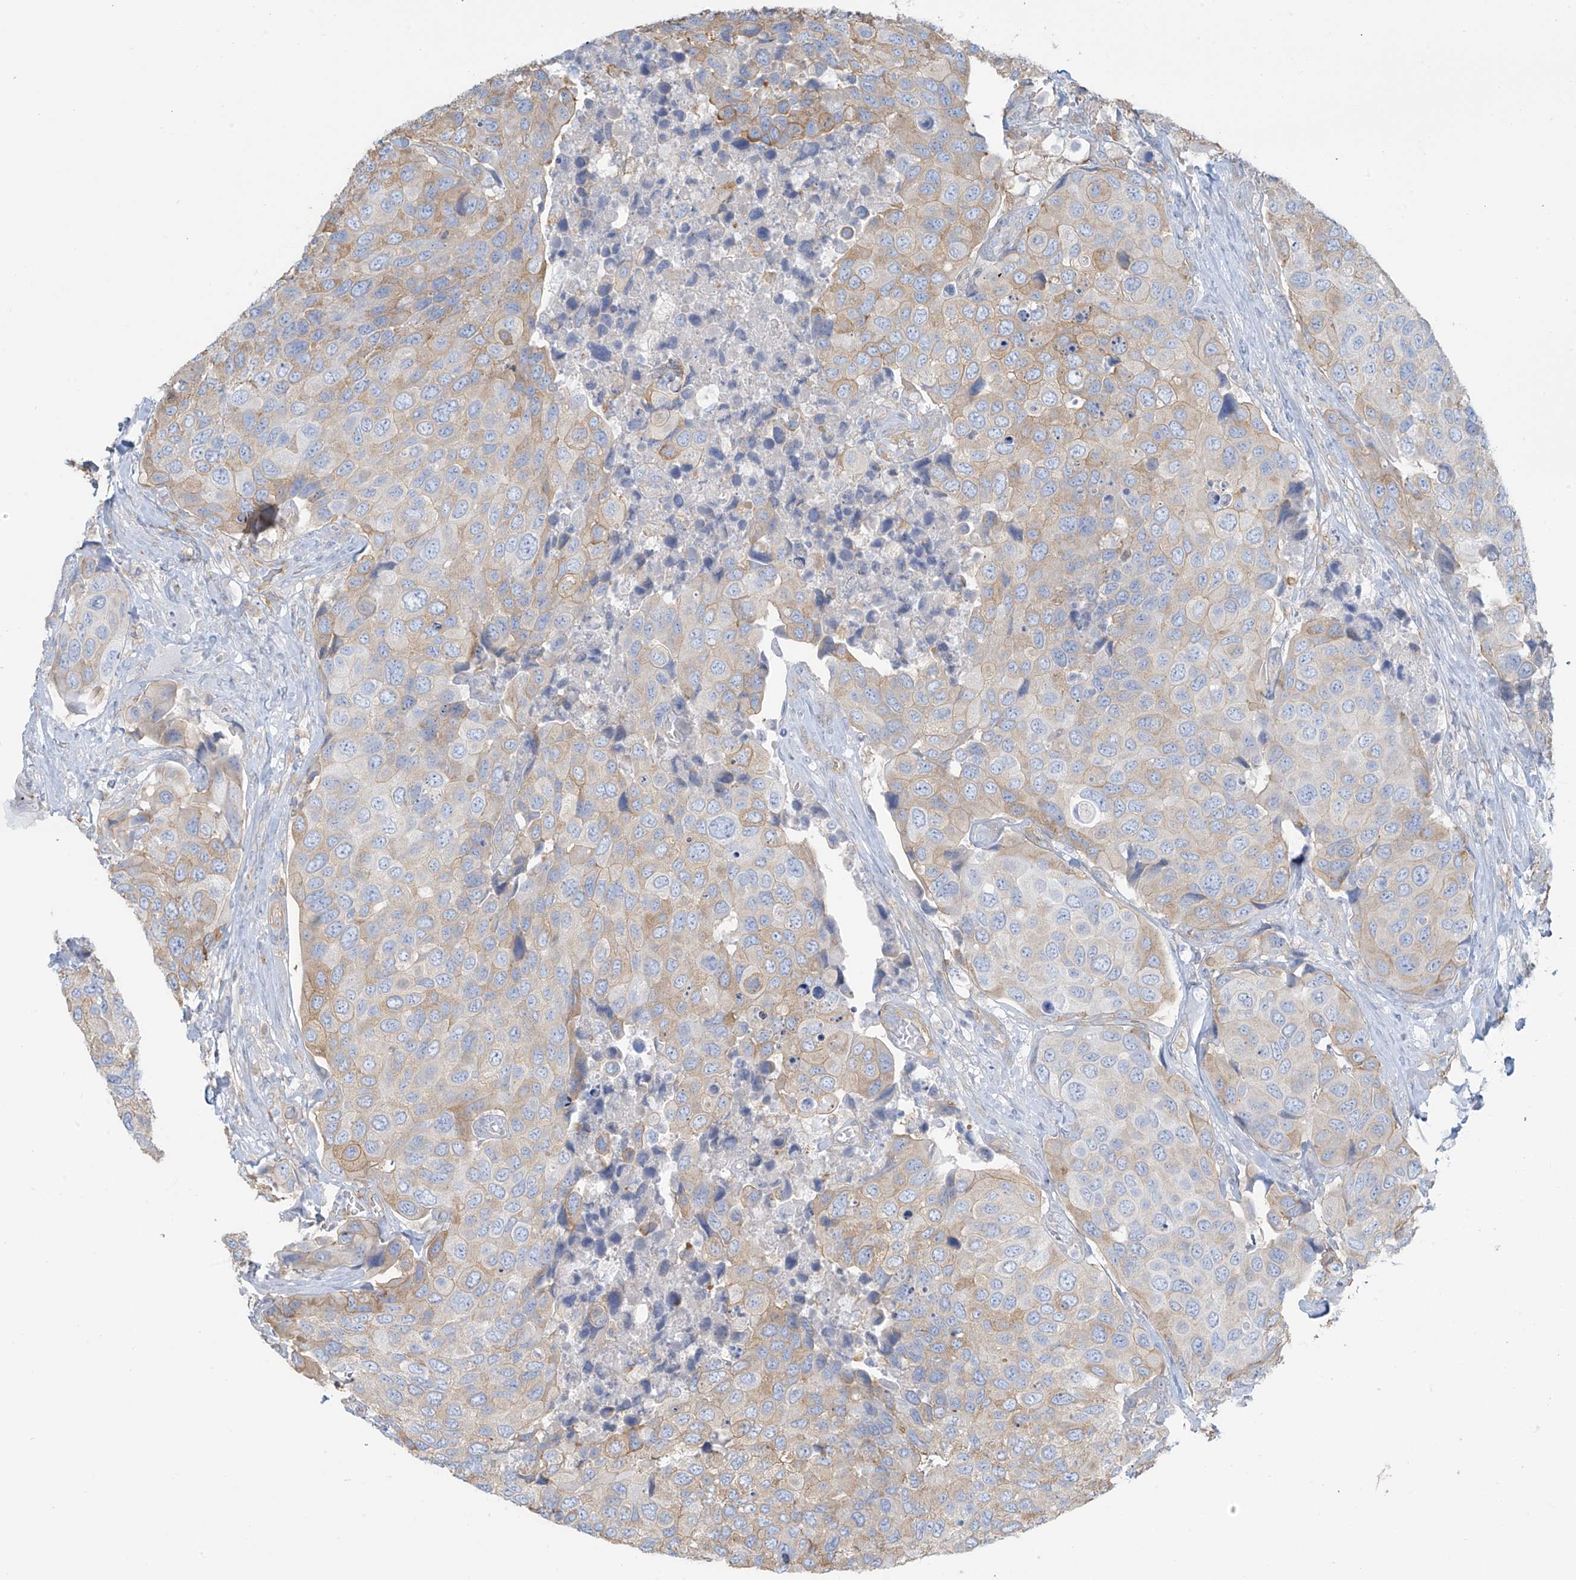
{"staining": {"intensity": "weak", "quantity": "25%-75%", "location": "cytoplasmic/membranous"}, "tissue": "urothelial cancer", "cell_type": "Tumor cells", "image_type": "cancer", "snomed": [{"axis": "morphology", "description": "Urothelial carcinoma, High grade"}, {"axis": "topography", "description": "Urinary bladder"}], "caption": "This is an image of immunohistochemistry staining of urothelial cancer, which shows weak staining in the cytoplasmic/membranous of tumor cells.", "gene": "ZNF846", "patient": {"sex": "male", "age": 74}}